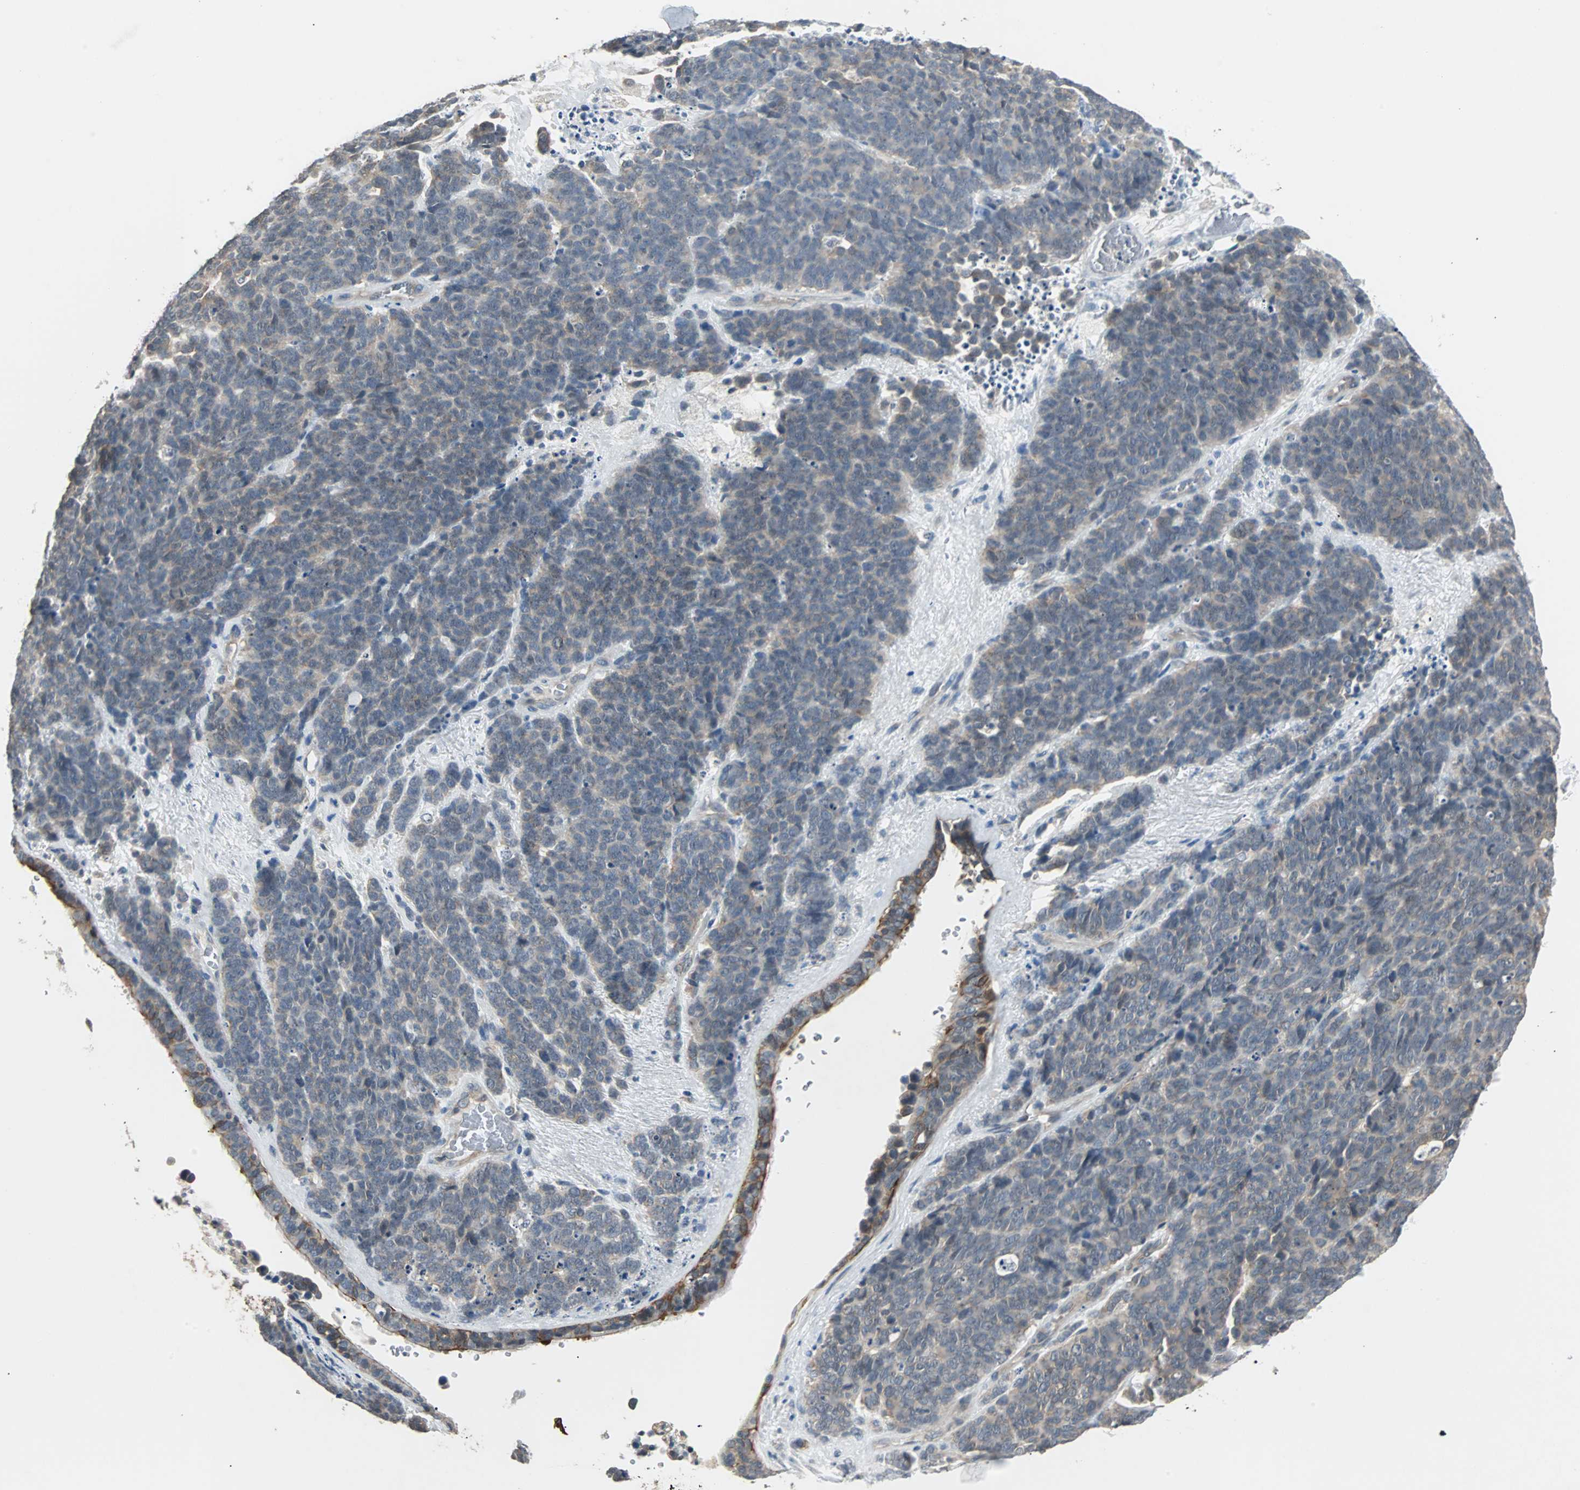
{"staining": {"intensity": "weak", "quantity": ">75%", "location": "cytoplasmic/membranous"}, "tissue": "lung cancer", "cell_type": "Tumor cells", "image_type": "cancer", "snomed": [{"axis": "morphology", "description": "Neoplasm, malignant, NOS"}, {"axis": "topography", "description": "Lung"}], "caption": "IHC (DAB) staining of malignant neoplasm (lung) exhibits weak cytoplasmic/membranous protein positivity in approximately >75% of tumor cells. Immunohistochemistry stains the protein of interest in brown and the nuclei are stained blue.", "gene": "CMC2", "patient": {"sex": "female", "age": 58}}